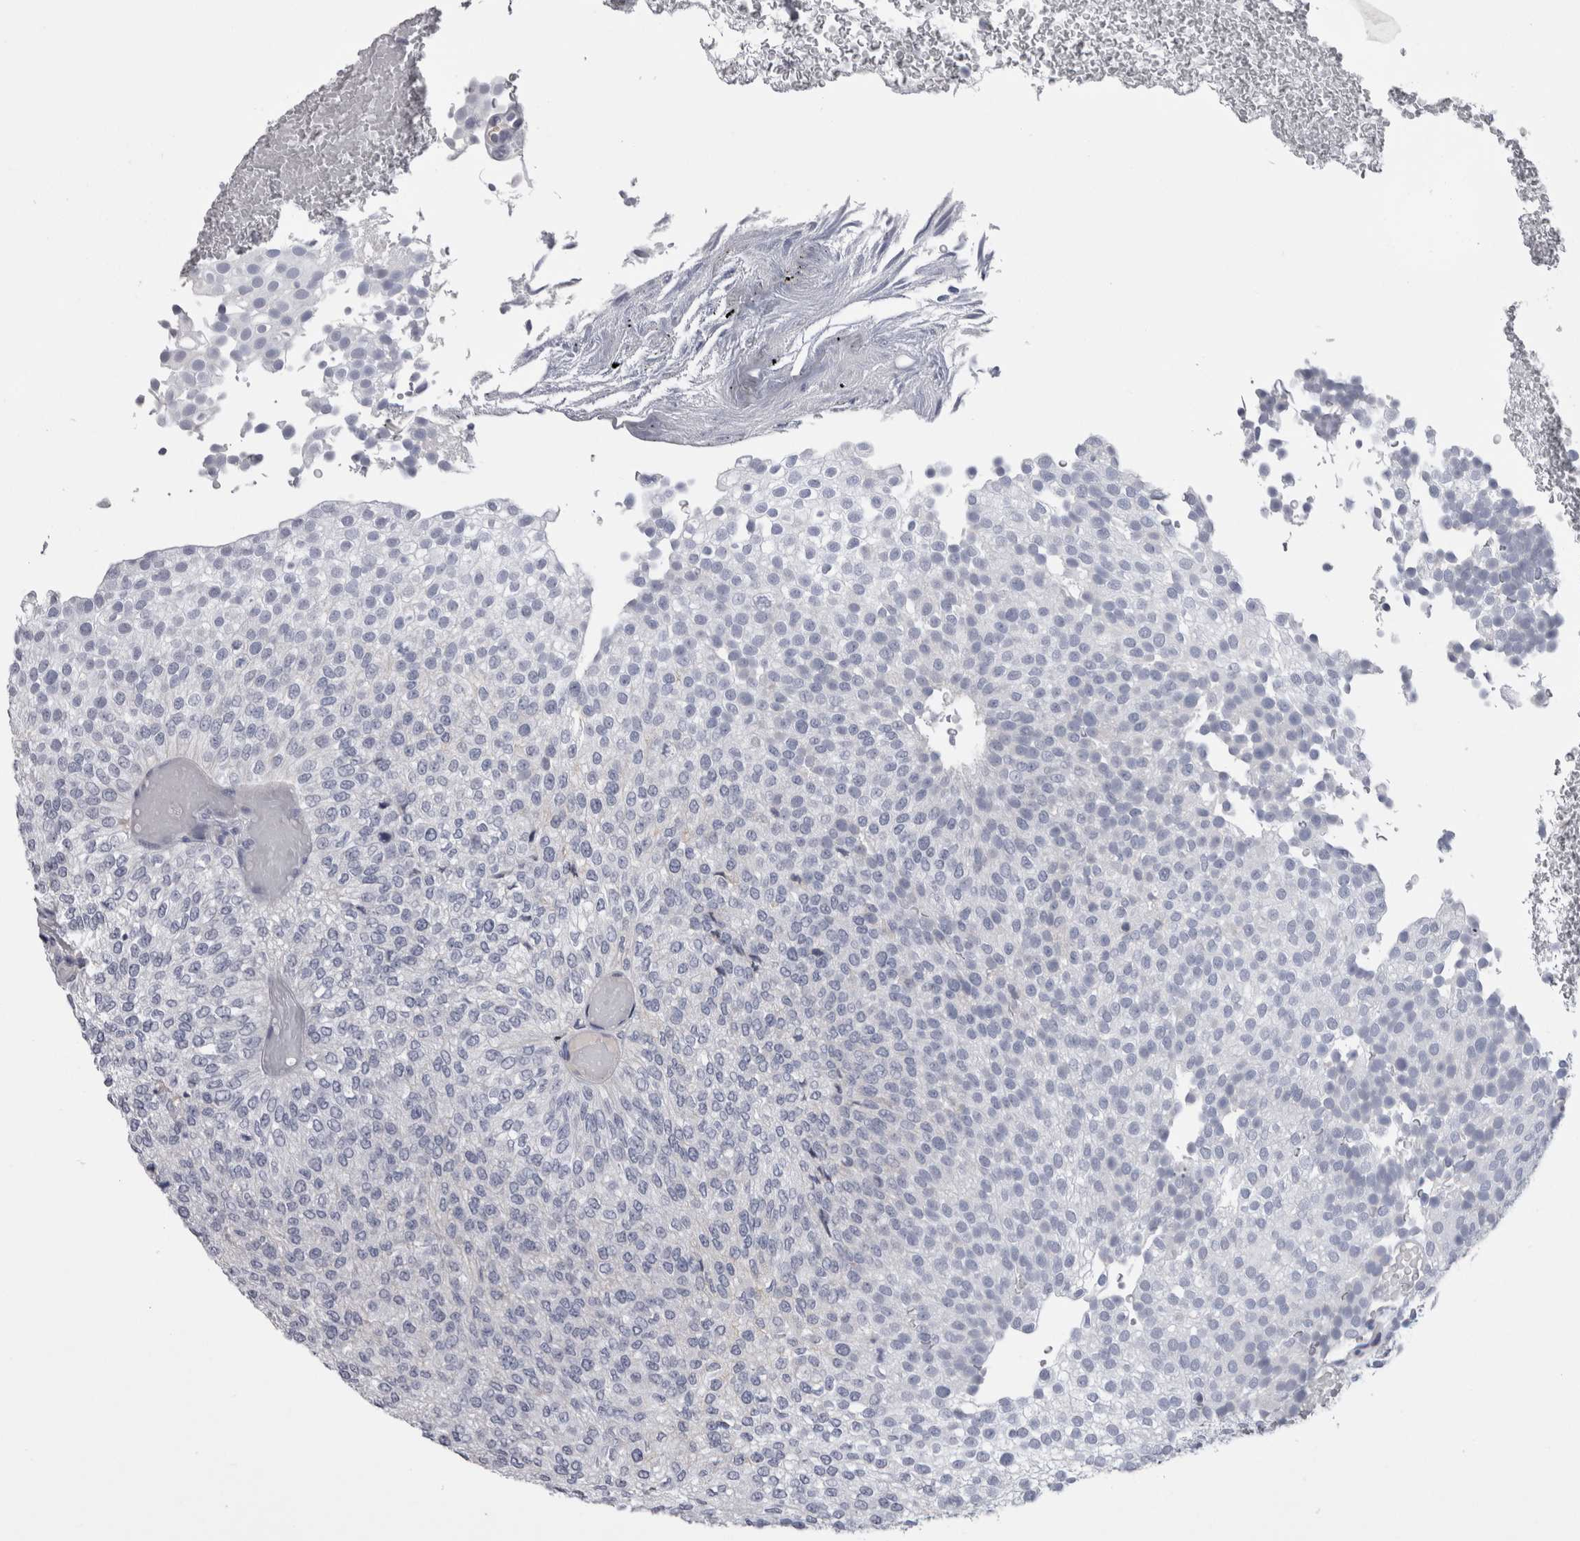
{"staining": {"intensity": "negative", "quantity": "none", "location": "none"}, "tissue": "urothelial cancer", "cell_type": "Tumor cells", "image_type": "cancer", "snomed": [{"axis": "morphology", "description": "Urothelial carcinoma, Low grade"}, {"axis": "topography", "description": "Urinary bladder"}], "caption": "Tumor cells are negative for protein expression in human urothelial cancer.", "gene": "PAX5", "patient": {"sex": "male", "age": 78}}